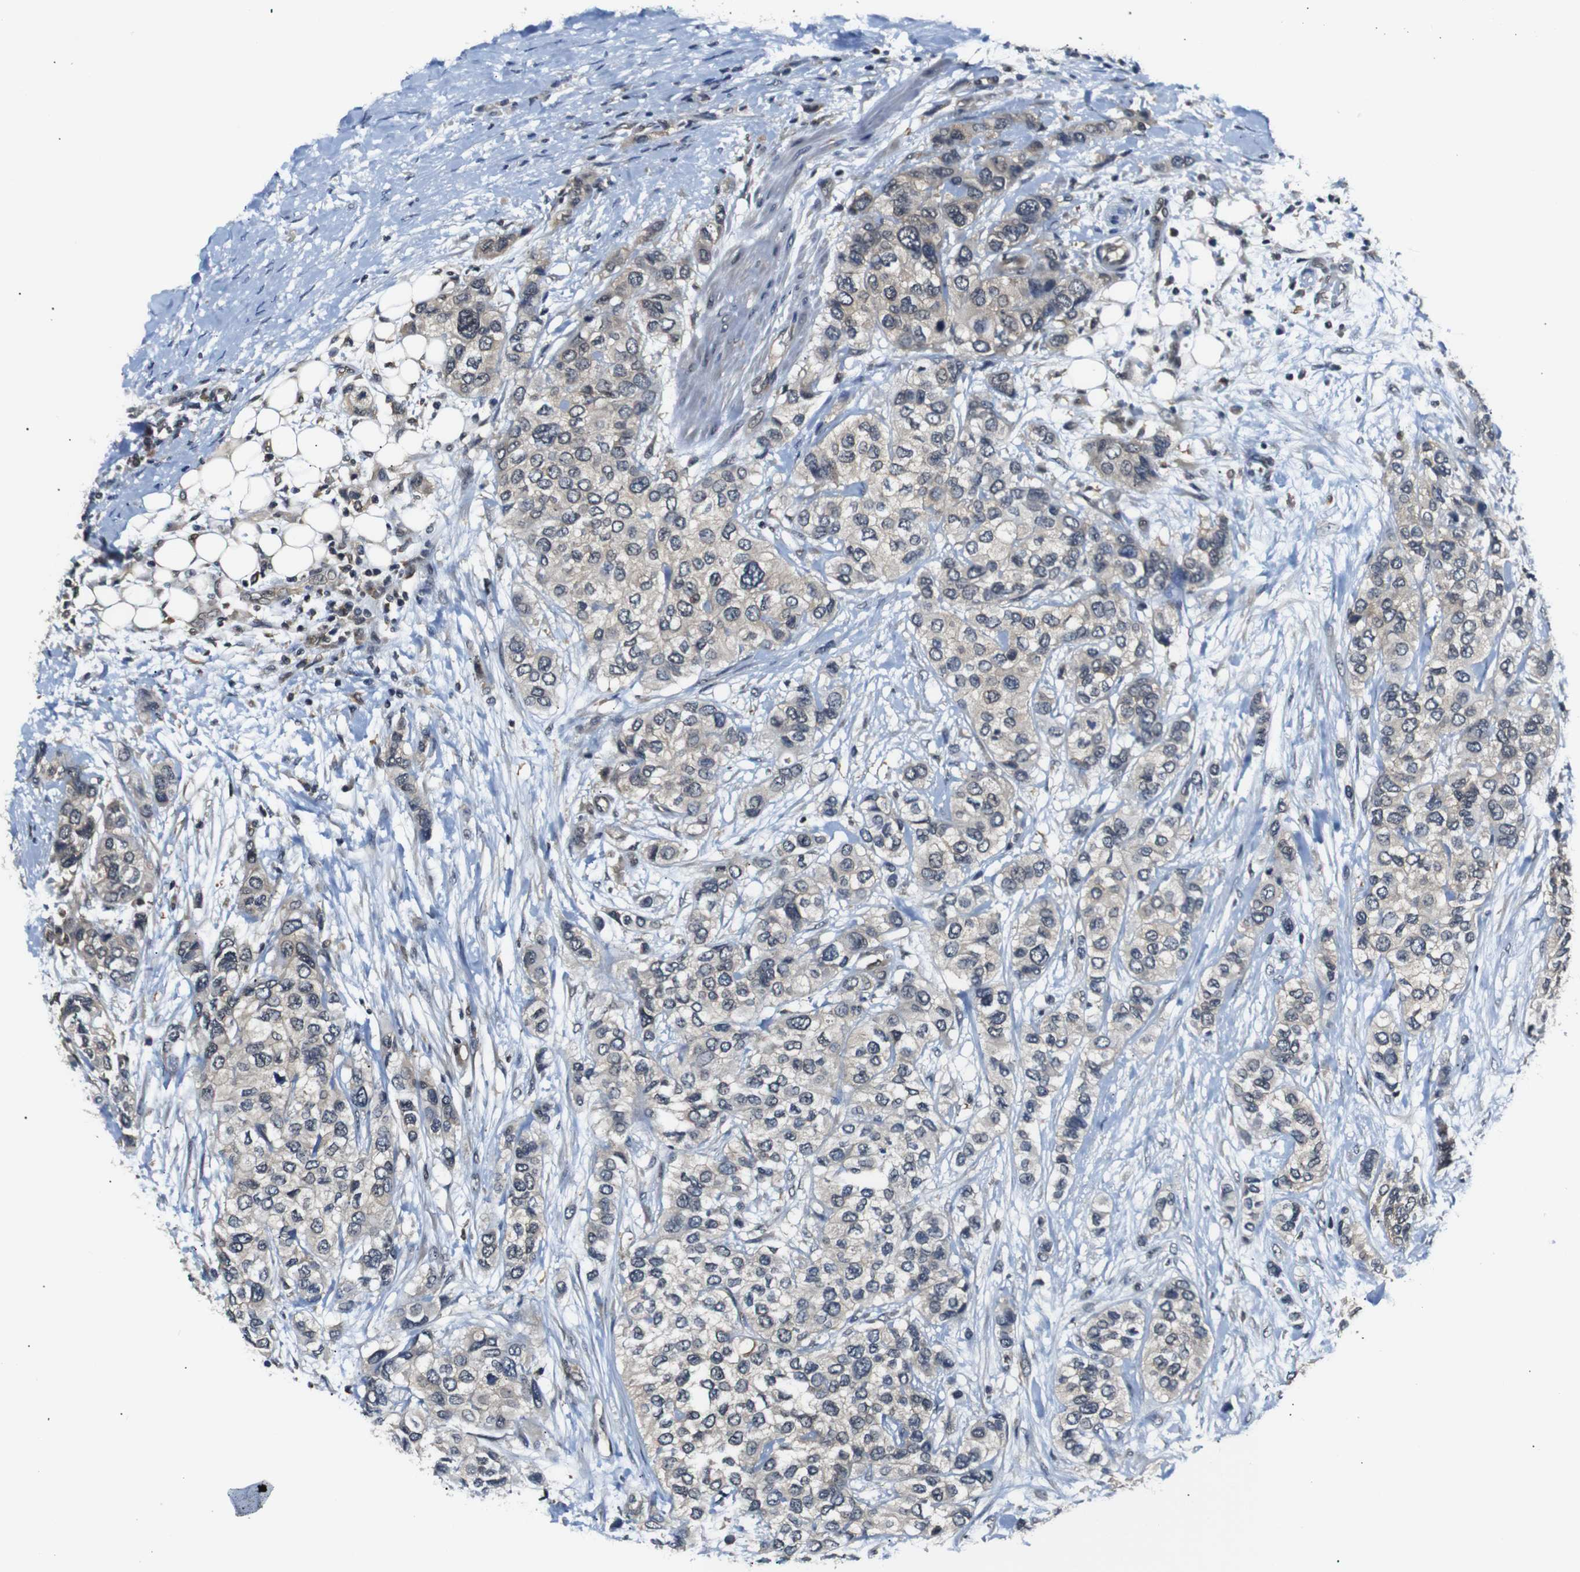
{"staining": {"intensity": "weak", "quantity": "25%-75%", "location": "cytoplasmic/membranous"}, "tissue": "urothelial cancer", "cell_type": "Tumor cells", "image_type": "cancer", "snomed": [{"axis": "morphology", "description": "Urothelial carcinoma, High grade"}, {"axis": "topography", "description": "Urinary bladder"}], "caption": "Immunohistochemical staining of human high-grade urothelial carcinoma displays weak cytoplasmic/membranous protein positivity in about 25%-75% of tumor cells. The protein of interest is shown in brown color, while the nuclei are stained blue.", "gene": "UBXN1", "patient": {"sex": "female", "age": 56}}